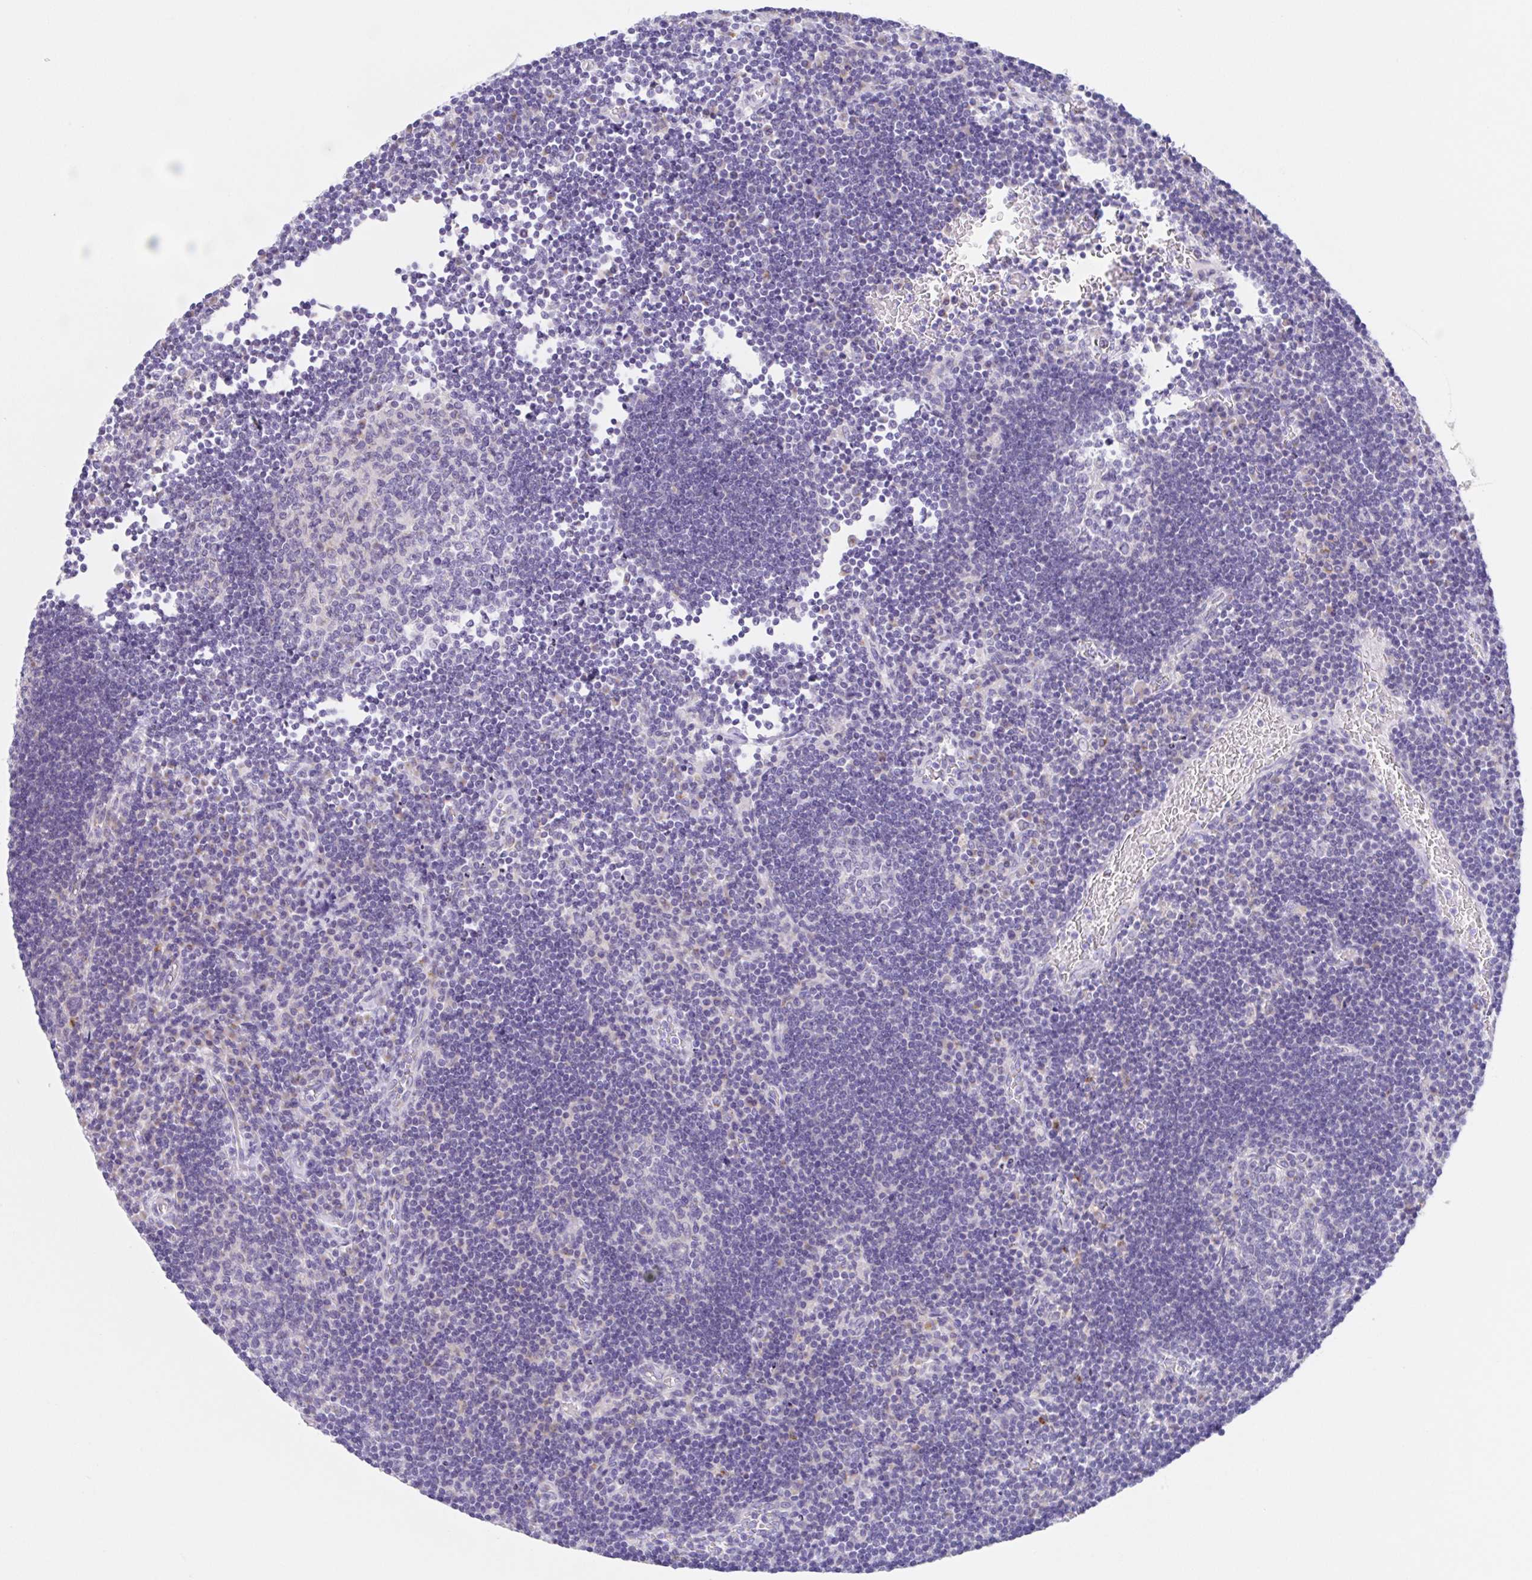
{"staining": {"intensity": "negative", "quantity": "none", "location": "none"}, "tissue": "lymph node", "cell_type": "Germinal center cells", "image_type": "normal", "snomed": [{"axis": "morphology", "description": "Normal tissue, NOS"}, {"axis": "topography", "description": "Lymph node"}], "caption": "The image shows no staining of germinal center cells in normal lymph node. The staining was performed using DAB (3,3'-diaminobenzidine) to visualize the protein expression in brown, while the nuclei were stained in blue with hematoxylin (Magnification: 20x).", "gene": "SCG3", "patient": {"sex": "male", "age": 67}}